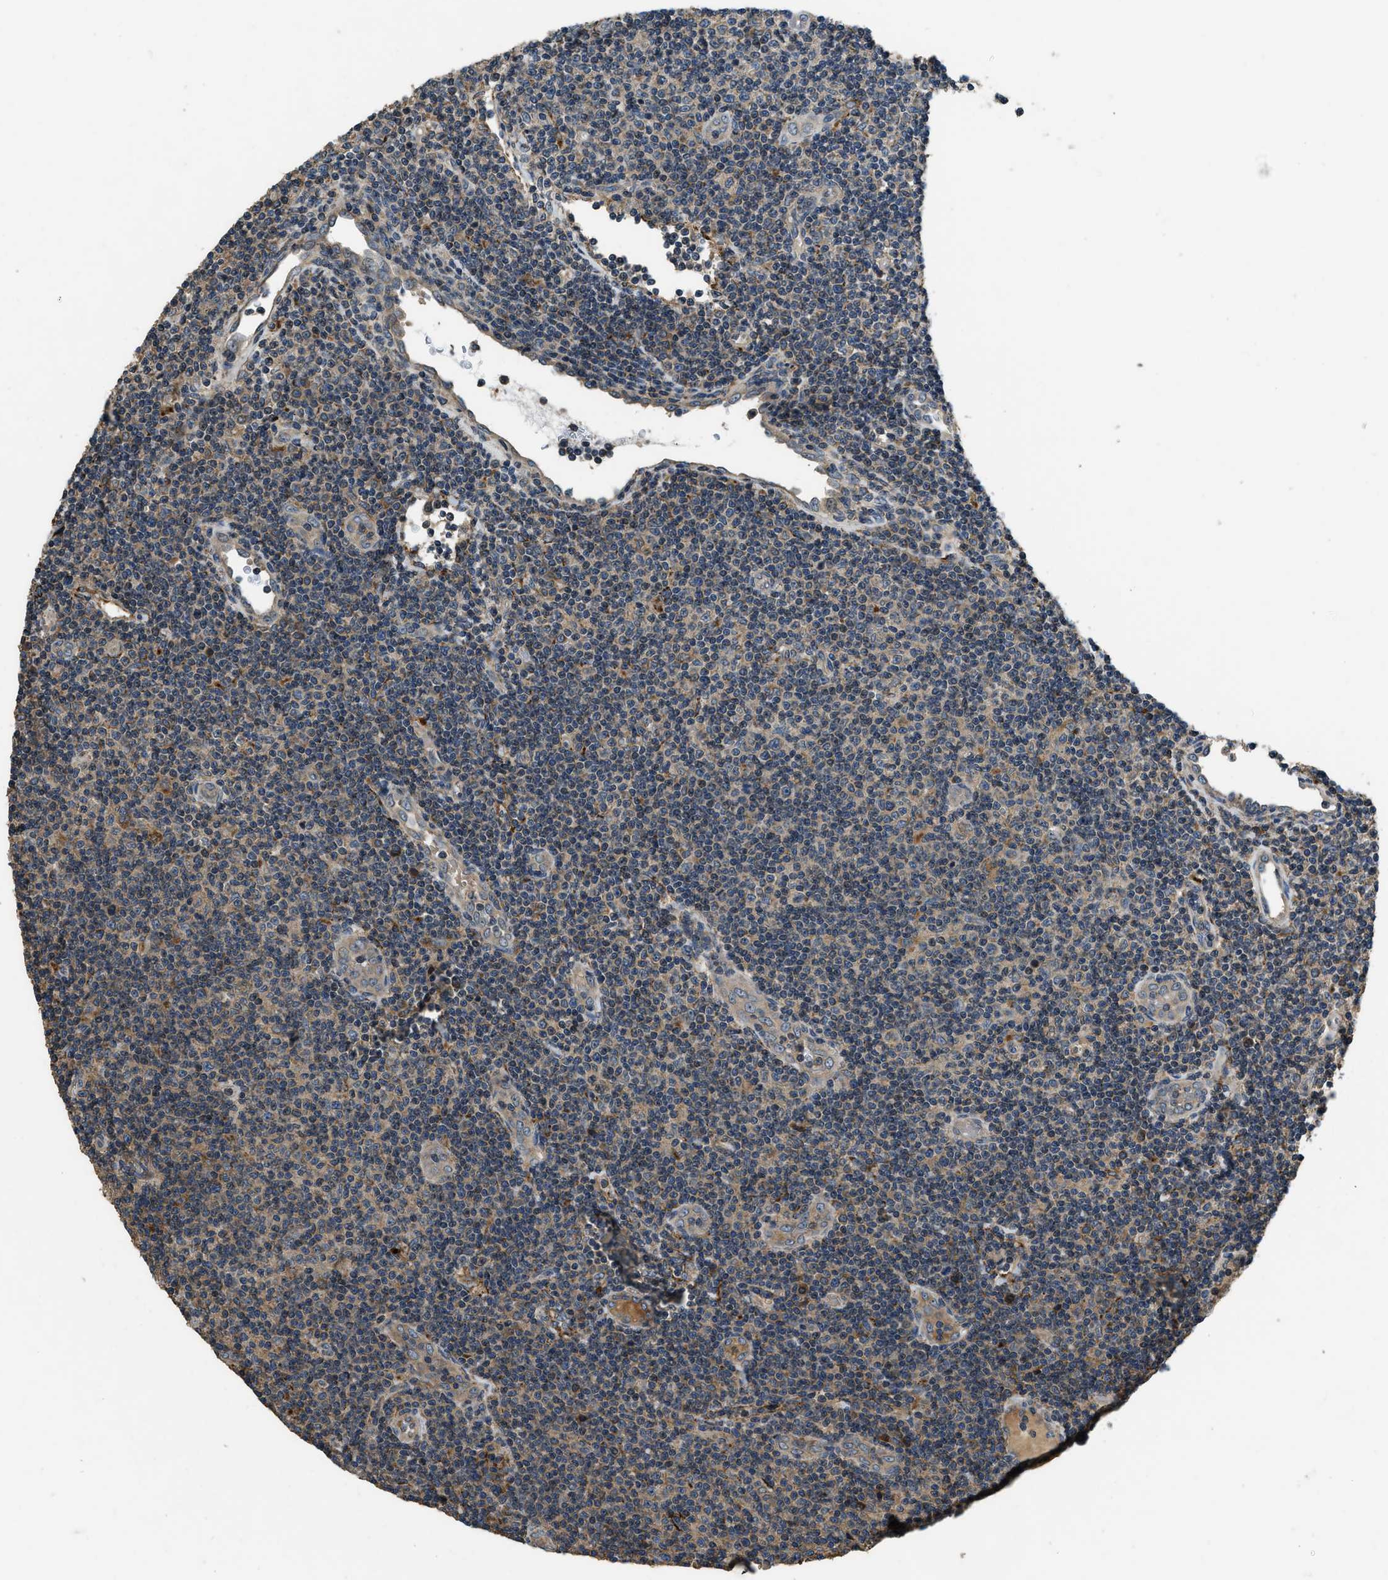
{"staining": {"intensity": "weak", "quantity": "25%-75%", "location": "cytoplasmic/membranous"}, "tissue": "lymphoma", "cell_type": "Tumor cells", "image_type": "cancer", "snomed": [{"axis": "morphology", "description": "Malignant lymphoma, non-Hodgkin's type, Low grade"}, {"axis": "topography", "description": "Lymph node"}], "caption": "A high-resolution image shows IHC staining of lymphoma, which demonstrates weak cytoplasmic/membranous expression in approximately 25%-75% of tumor cells.", "gene": "GGH", "patient": {"sex": "male", "age": 83}}